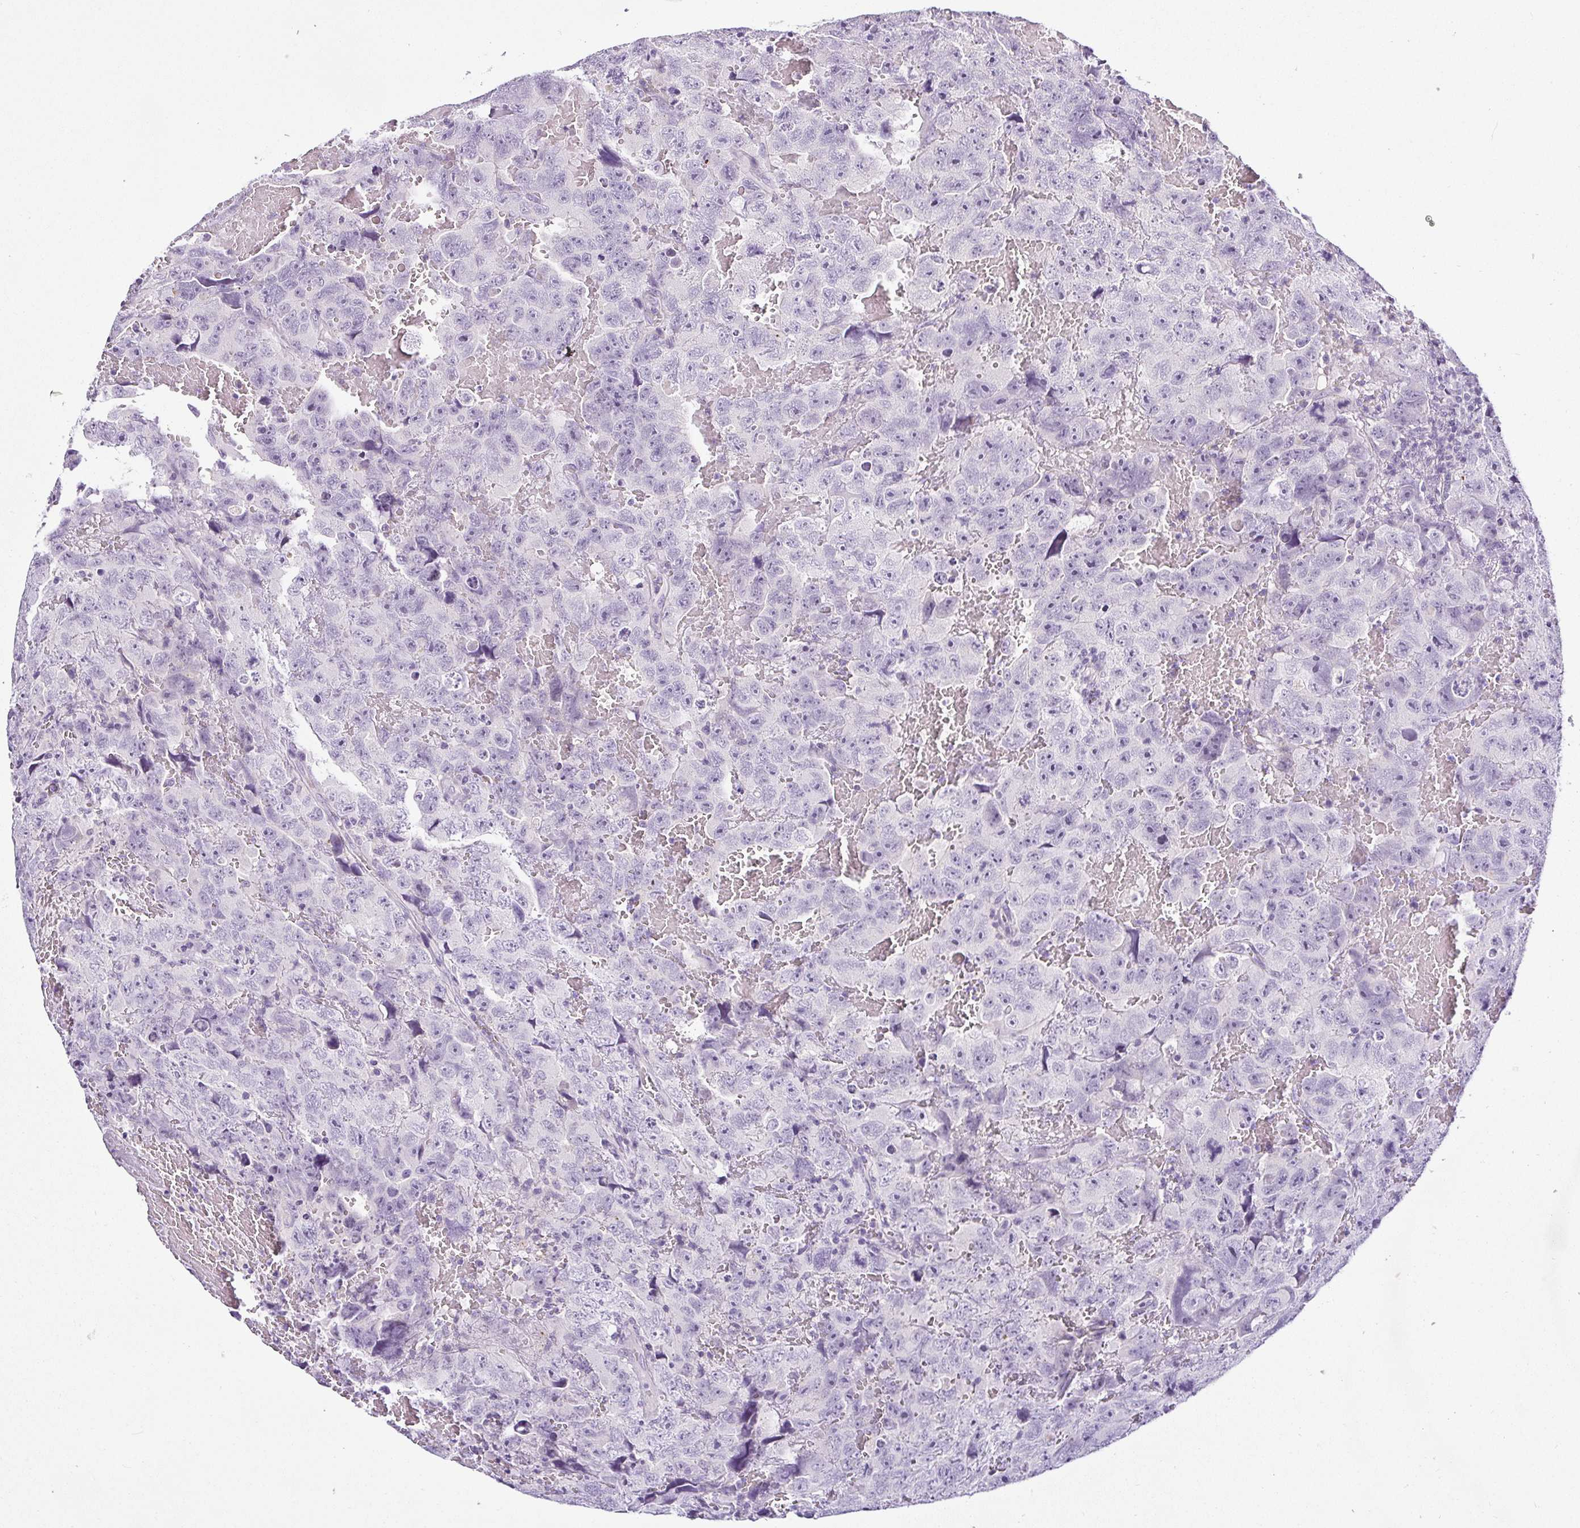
{"staining": {"intensity": "negative", "quantity": "none", "location": "none"}, "tissue": "testis cancer", "cell_type": "Tumor cells", "image_type": "cancer", "snomed": [{"axis": "morphology", "description": "Carcinoma, Embryonal, NOS"}, {"axis": "topography", "description": "Testis"}], "caption": "This is a micrograph of IHC staining of embryonal carcinoma (testis), which shows no positivity in tumor cells. Brightfield microscopy of immunohistochemistry stained with DAB (brown) and hematoxylin (blue), captured at high magnification.", "gene": "SERPINB3", "patient": {"sex": "male", "age": 45}}